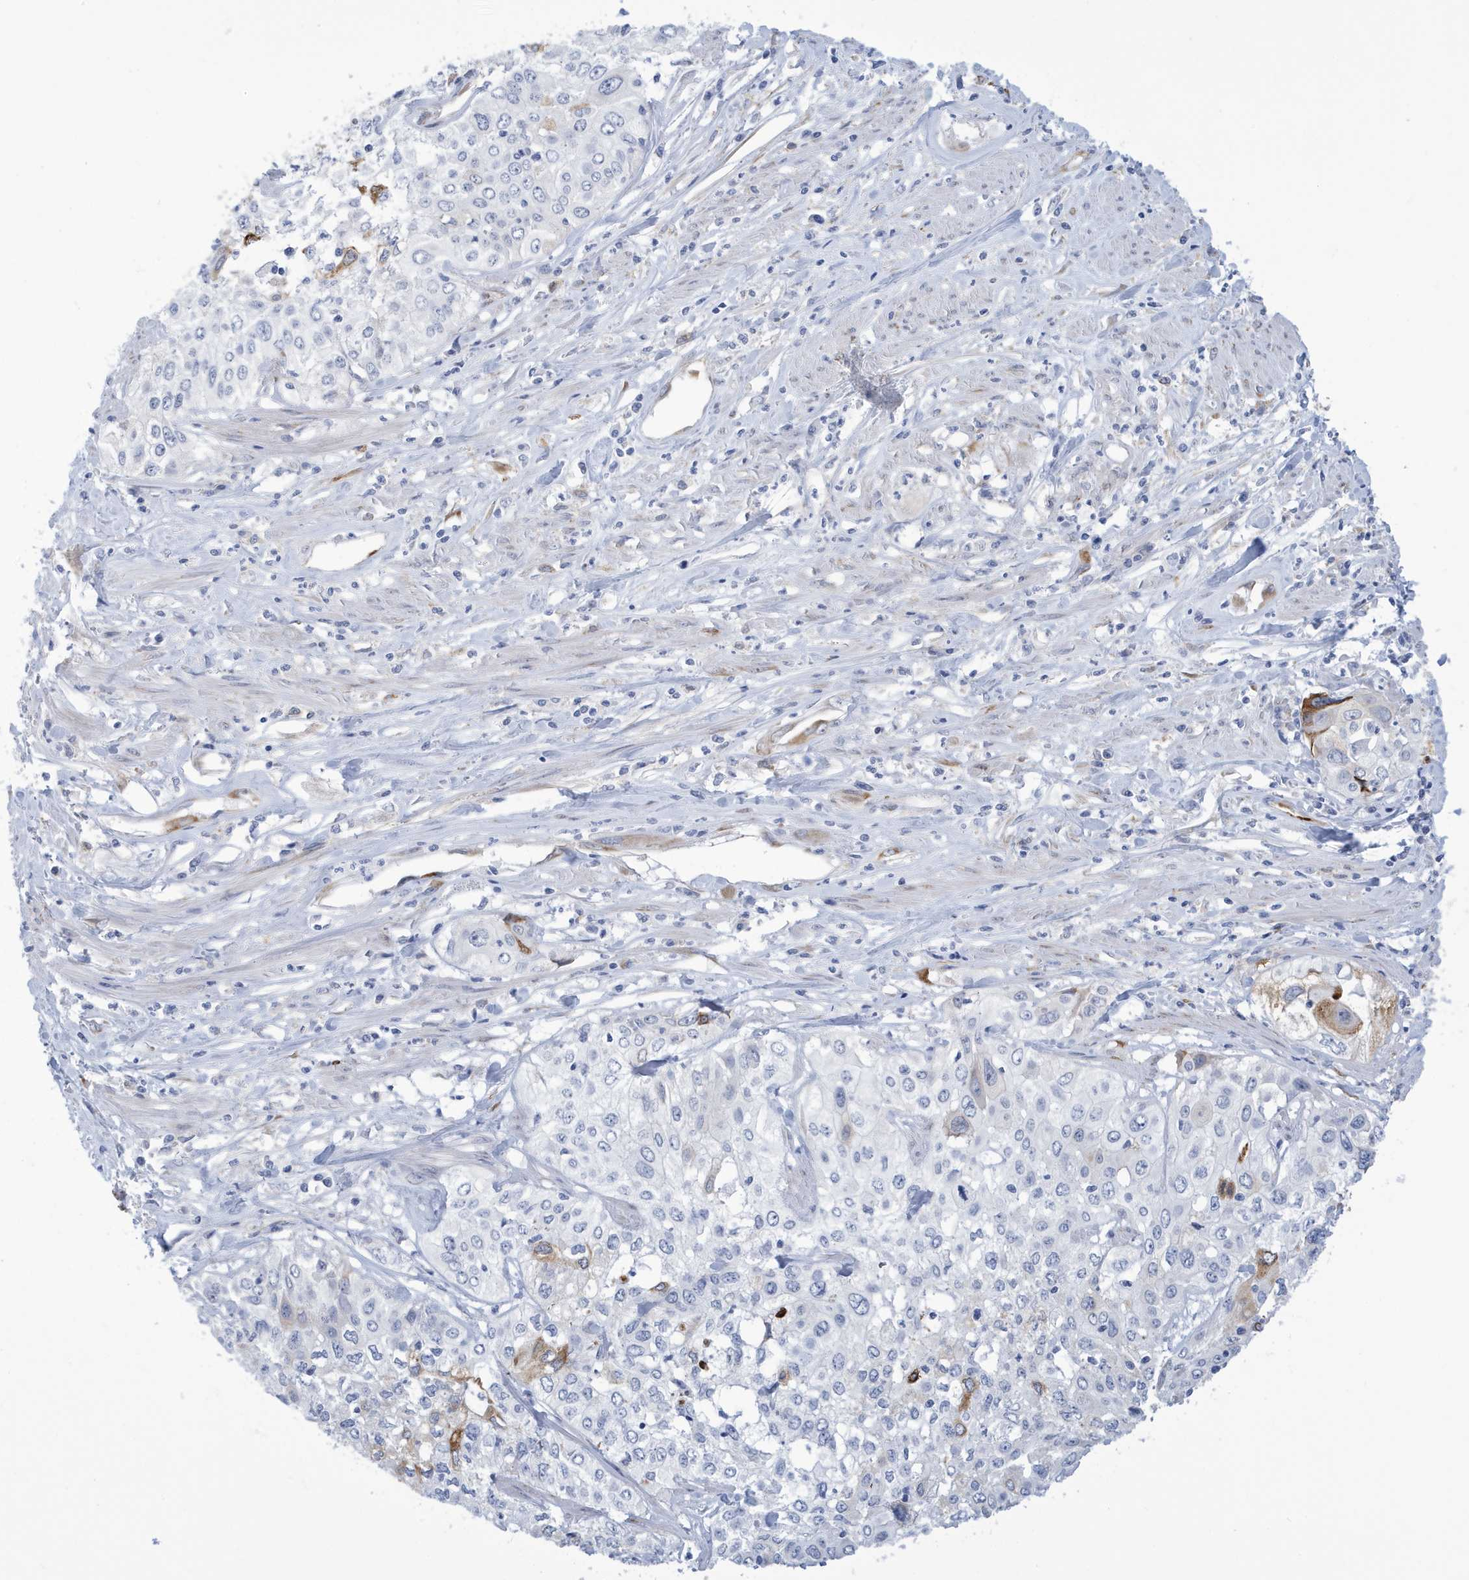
{"staining": {"intensity": "weak", "quantity": "<25%", "location": "cytoplasmic/membranous"}, "tissue": "cervical cancer", "cell_type": "Tumor cells", "image_type": "cancer", "snomed": [{"axis": "morphology", "description": "Squamous cell carcinoma, NOS"}, {"axis": "topography", "description": "Cervix"}], "caption": "DAB immunohistochemical staining of human squamous cell carcinoma (cervical) displays no significant positivity in tumor cells.", "gene": "SEMA3F", "patient": {"sex": "female", "age": 31}}